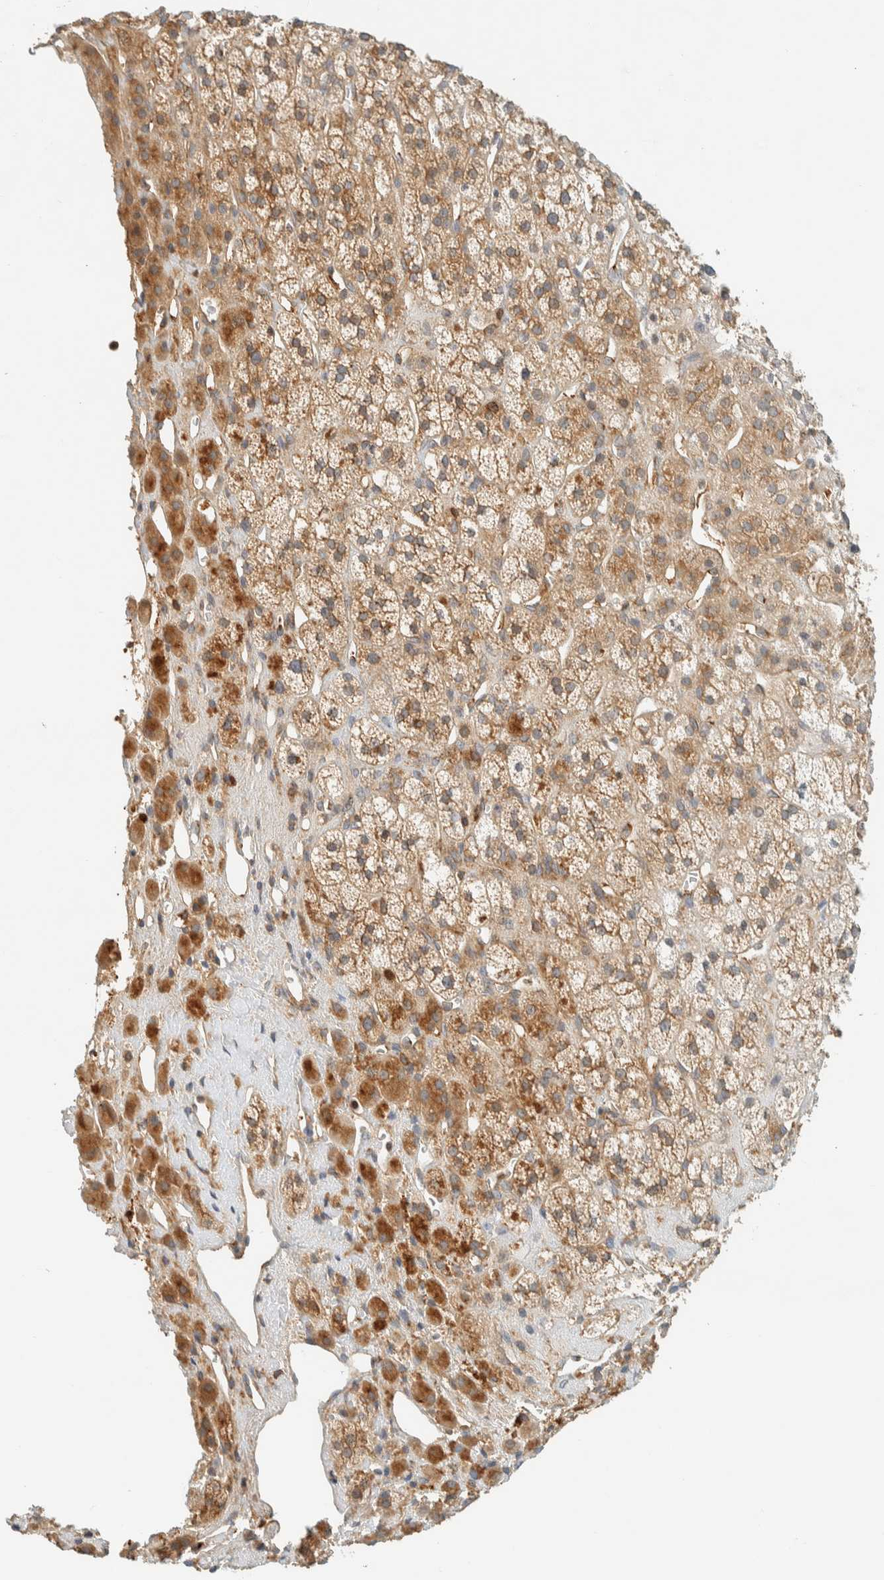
{"staining": {"intensity": "moderate", "quantity": ">75%", "location": "cytoplasmic/membranous"}, "tissue": "adrenal gland", "cell_type": "Glandular cells", "image_type": "normal", "snomed": [{"axis": "morphology", "description": "Normal tissue, NOS"}, {"axis": "topography", "description": "Adrenal gland"}], "caption": "A high-resolution micrograph shows immunohistochemistry (IHC) staining of benign adrenal gland, which shows moderate cytoplasmic/membranous staining in about >75% of glandular cells.", "gene": "ARFGEF1", "patient": {"sex": "male", "age": 56}}